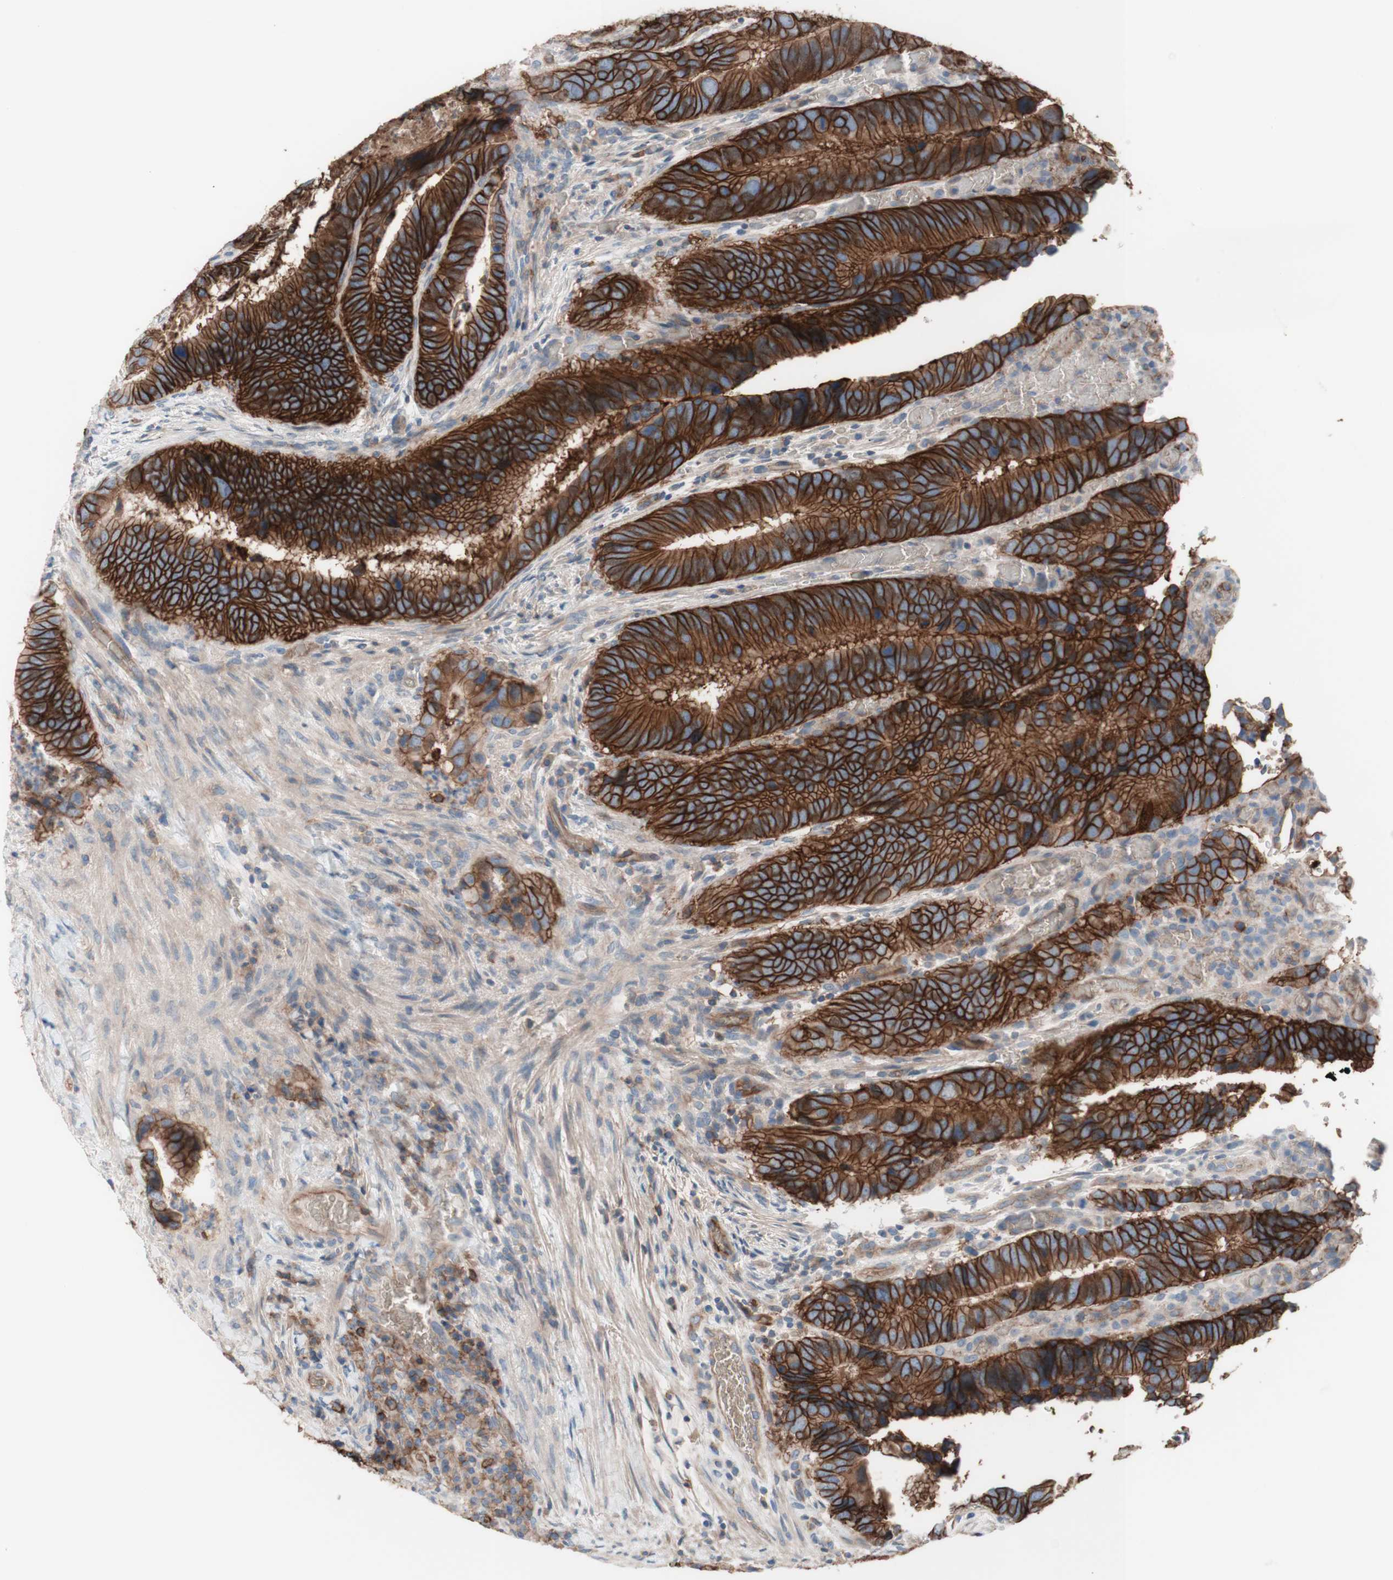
{"staining": {"intensity": "strong", "quantity": ">75%", "location": "cytoplasmic/membranous"}, "tissue": "colorectal cancer", "cell_type": "Tumor cells", "image_type": "cancer", "snomed": [{"axis": "morphology", "description": "Adenocarcinoma, NOS"}, {"axis": "topography", "description": "Colon"}], "caption": "Immunohistochemistry (IHC) histopathology image of neoplastic tissue: colorectal adenocarcinoma stained using immunohistochemistry reveals high levels of strong protein expression localized specifically in the cytoplasmic/membranous of tumor cells, appearing as a cytoplasmic/membranous brown color.", "gene": "CD46", "patient": {"sex": "male", "age": 72}}